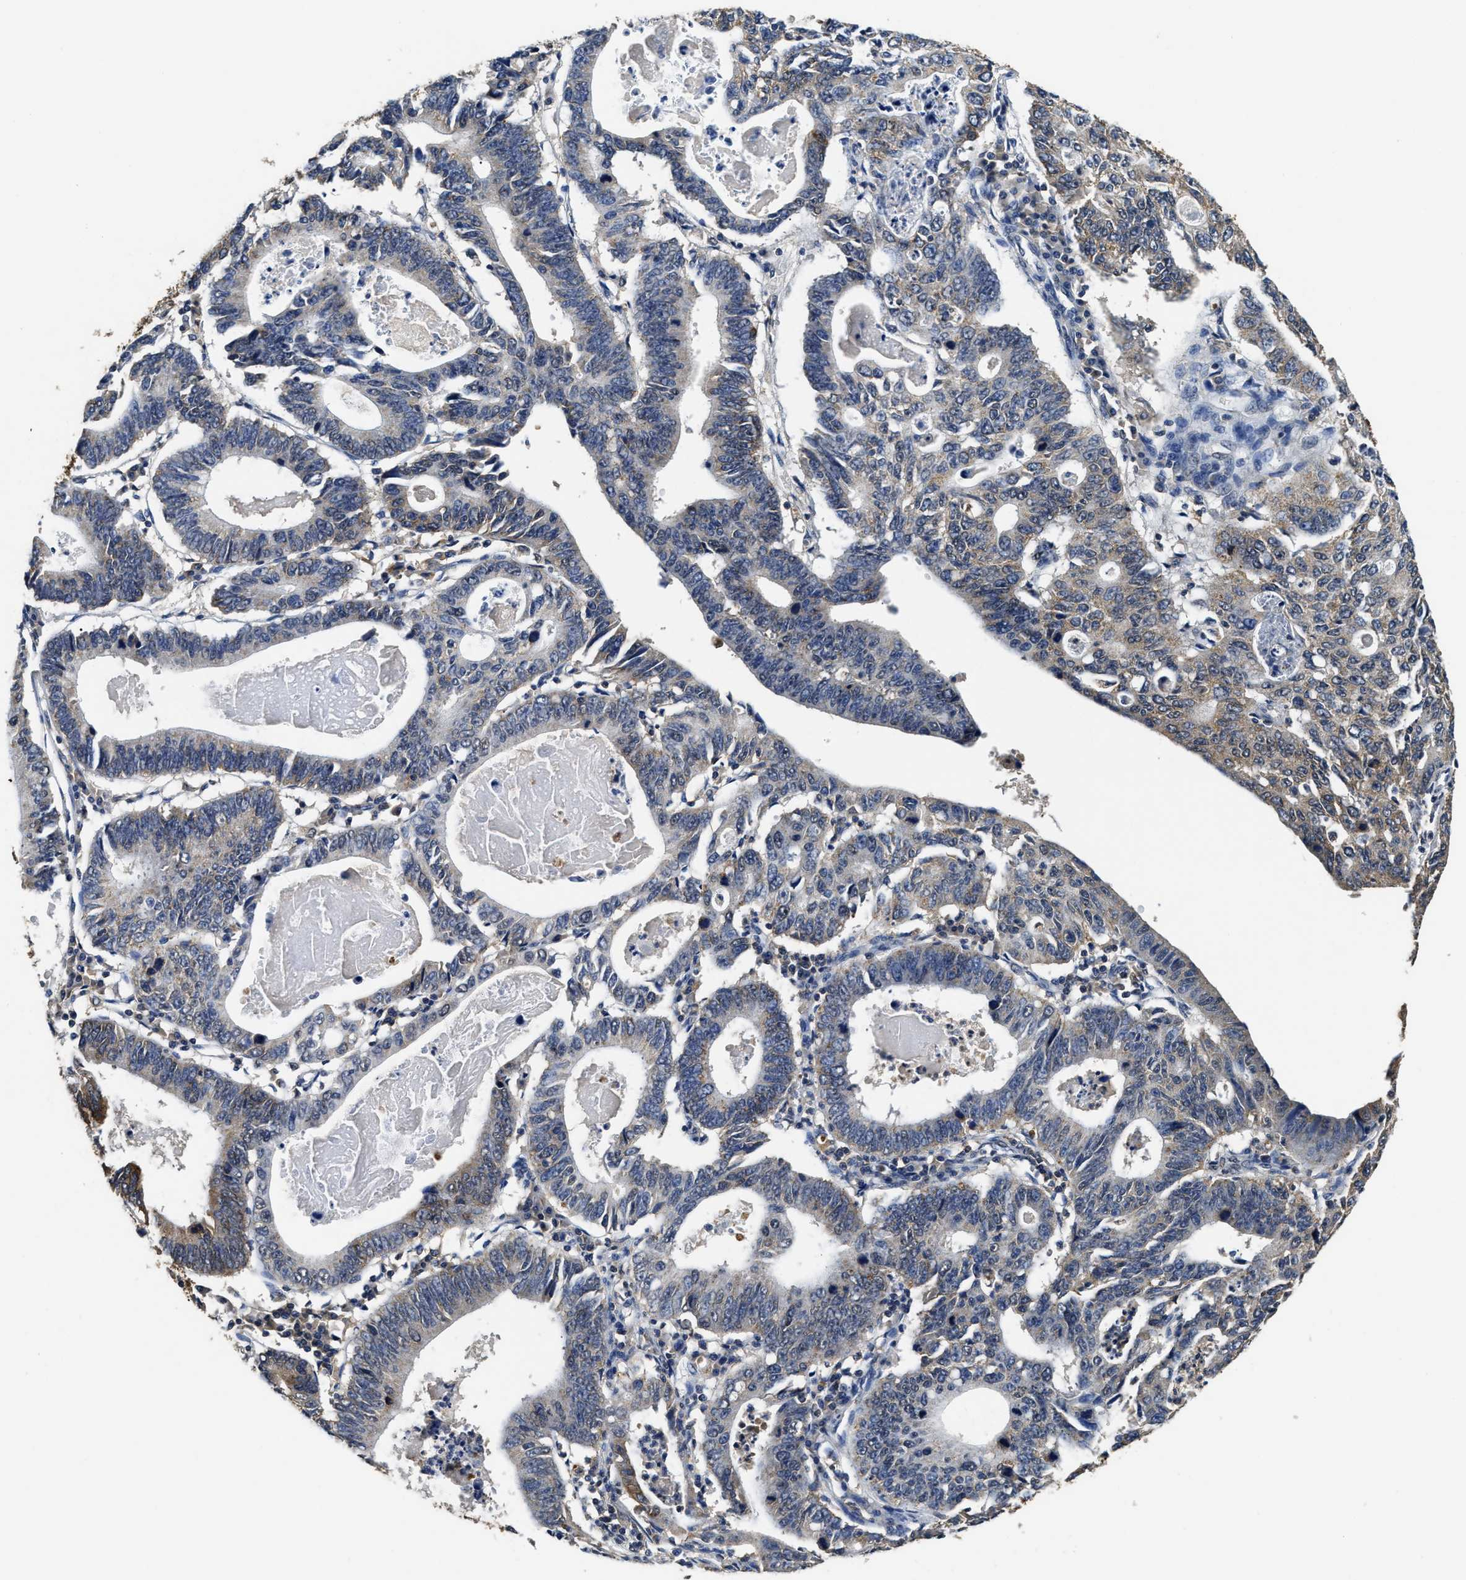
{"staining": {"intensity": "moderate", "quantity": "<25%", "location": "cytoplasmic/membranous"}, "tissue": "stomach cancer", "cell_type": "Tumor cells", "image_type": "cancer", "snomed": [{"axis": "morphology", "description": "Adenocarcinoma, NOS"}, {"axis": "topography", "description": "Stomach"}], "caption": "Immunohistochemical staining of human adenocarcinoma (stomach) reveals moderate cytoplasmic/membranous protein expression in approximately <25% of tumor cells.", "gene": "CTNNA1", "patient": {"sex": "male", "age": 59}}